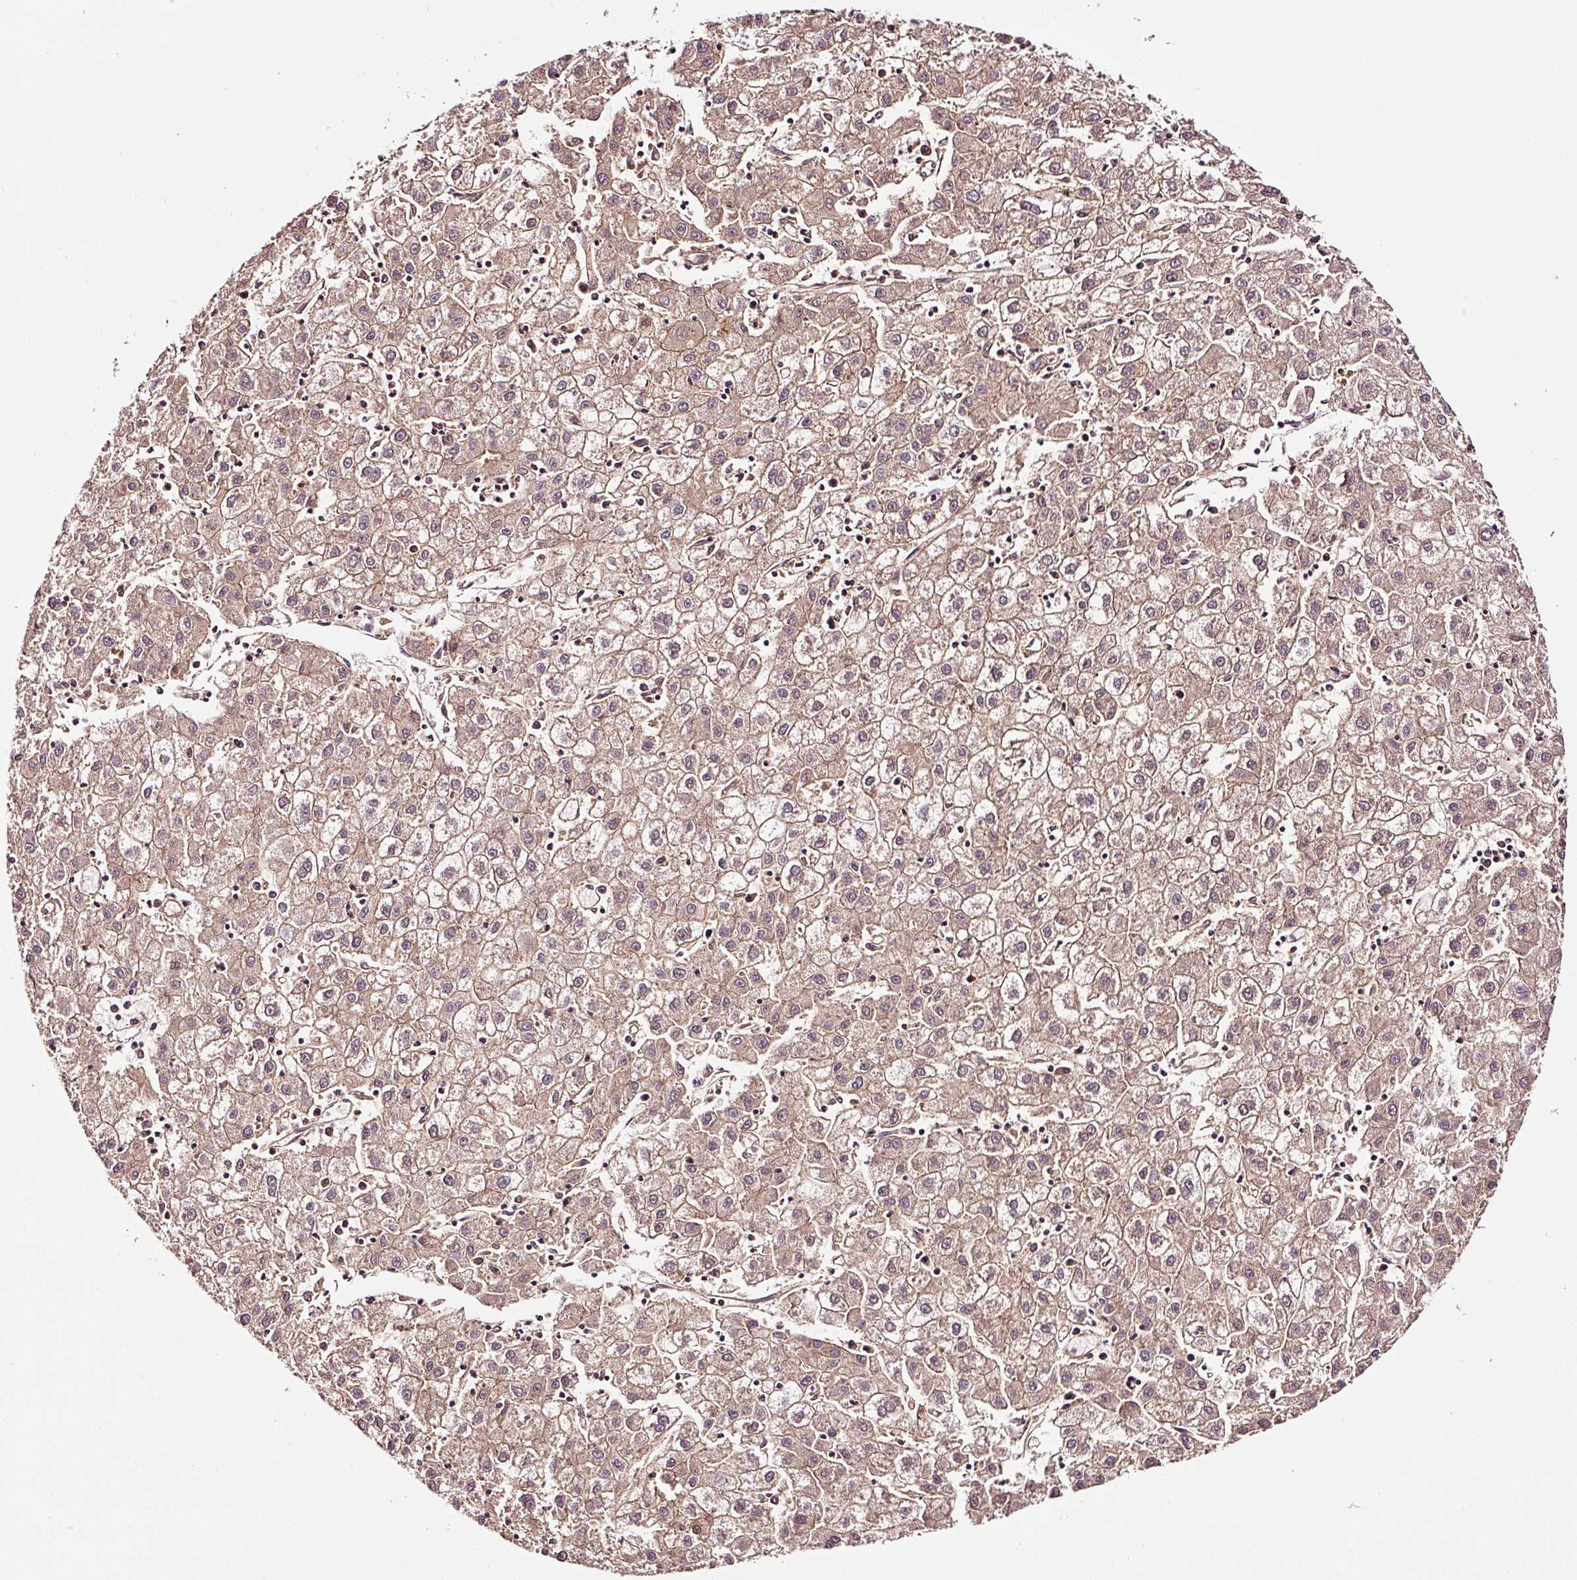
{"staining": {"intensity": "moderate", "quantity": ">75%", "location": "cytoplasmic/membranous"}, "tissue": "liver cancer", "cell_type": "Tumor cells", "image_type": "cancer", "snomed": [{"axis": "morphology", "description": "Carcinoma, Hepatocellular, NOS"}, {"axis": "topography", "description": "Liver"}], "caption": "Liver cancer stained with immunohistochemistry (IHC) exhibits moderate cytoplasmic/membranous positivity in about >75% of tumor cells.", "gene": "METAP1", "patient": {"sex": "male", "age": 72}}